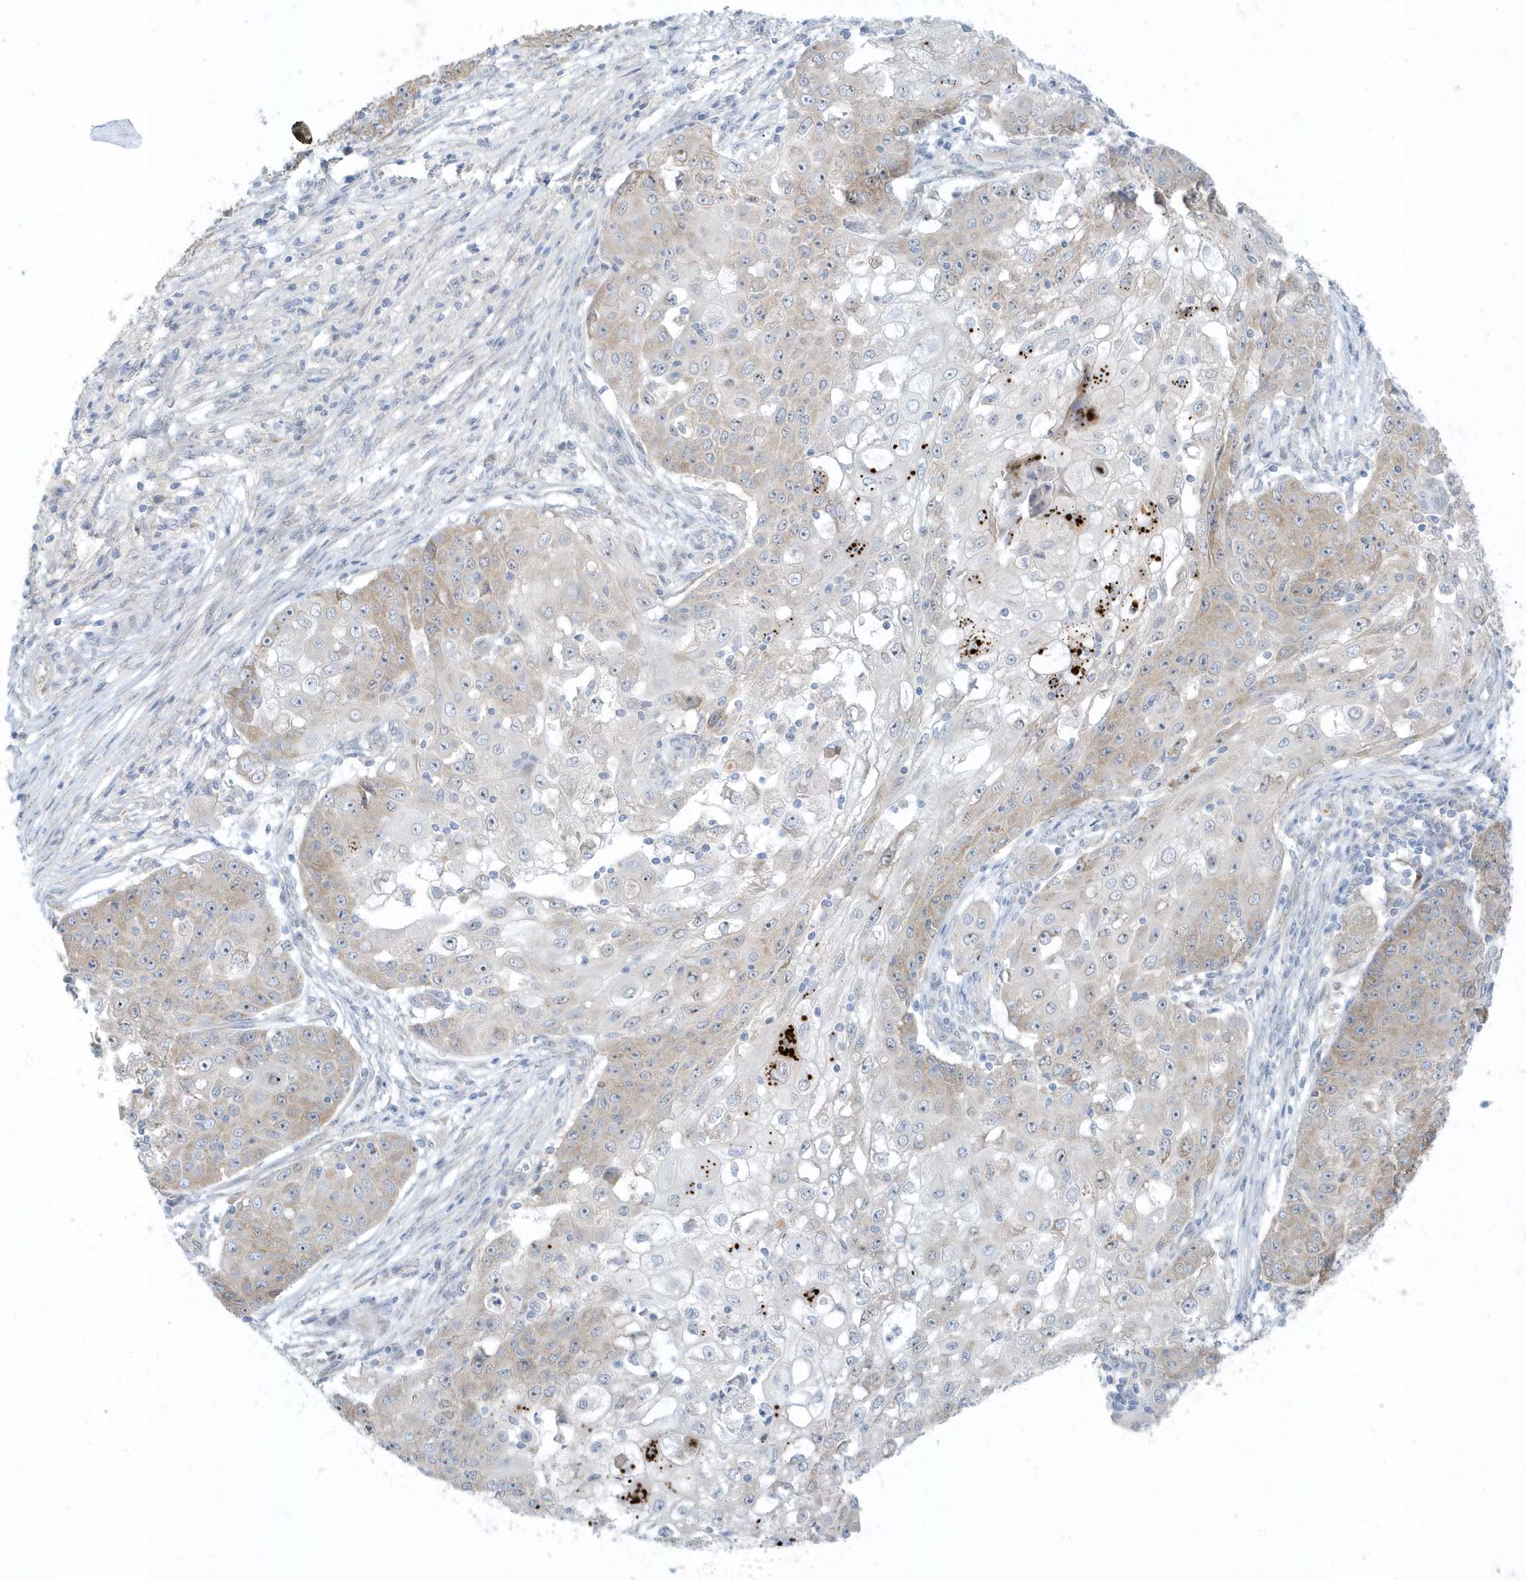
{"staining": {"intensity": "weak", "quantity": "<25%", "location": "cytoplasmic/membranous"}, "tissue": "ovarian cancer", "cell_type": "Tumor cells", "image_type": "cancer", "snomed": [{"axis": "morphology", "description": "Carcinoma, endometroid"}, {"axis": "topography", "description": "Ovary"}], "caption": "There is no significant staining in tumor cells of ovarian cancer (endometroid carcinoma).", "gene": "SCN3A", "patient": {"sex": "female", "age": 42}}